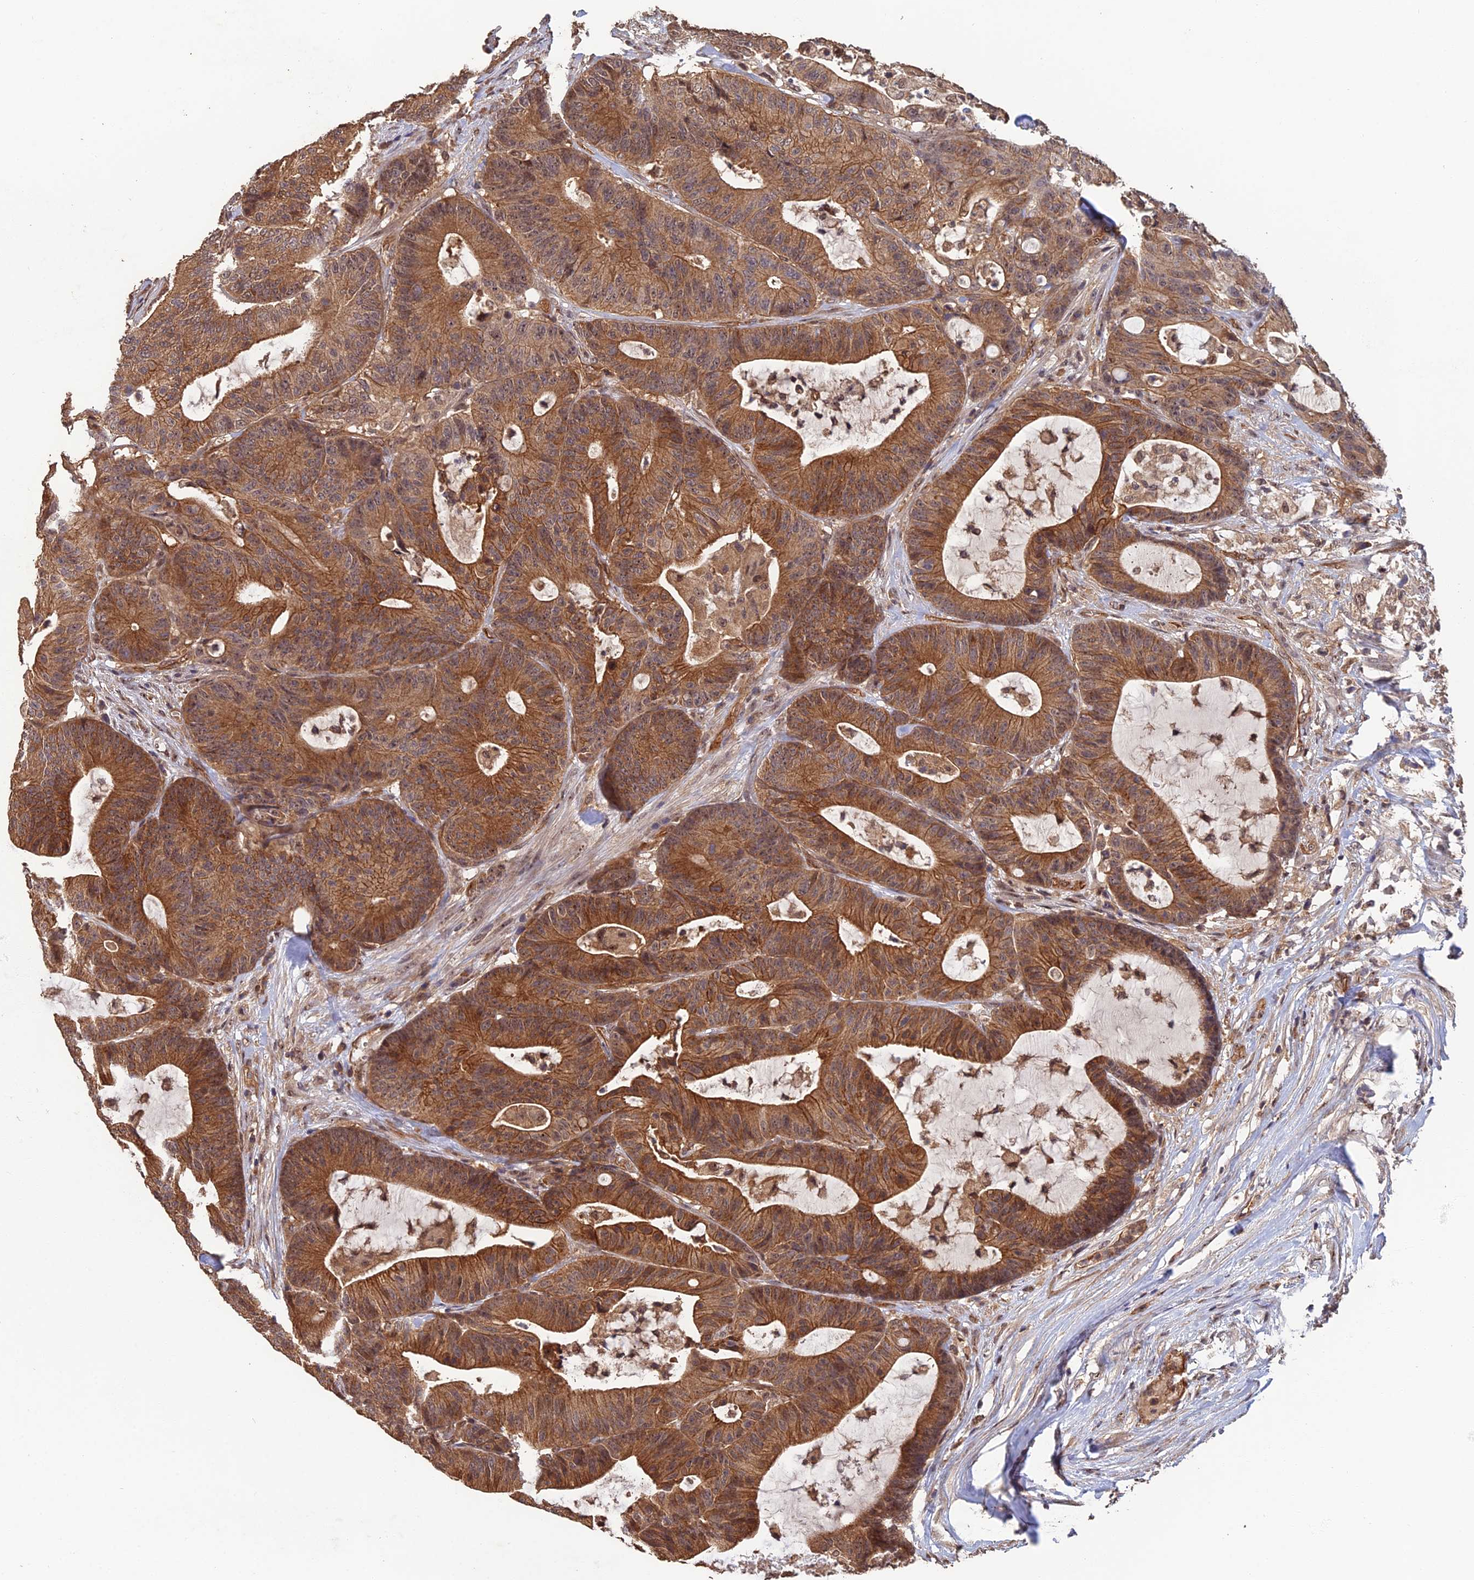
{"staining": {"intensity": "moderate", "quantity": ">75%", "location": "cytoplasmic/membranous"}, "tissue": "colorectal cancer", "cell_type": "Tumor cells", "image_type": "cancer", "snomed": [{"axis": "morphology", "description": "Adenocarcinoma, NOS"}, {"axis": "topography", "description": "Colon"}], "caption": "Immunohistochemistry (IHC) of human colorectal adenocarcinoma exhibits medium levels of moderate cytoplasmic/membranous staining in approximately >75% of tumor cells.", "gene": "RALGAPA2", "patient": {"sex": "female", "age": 84}}